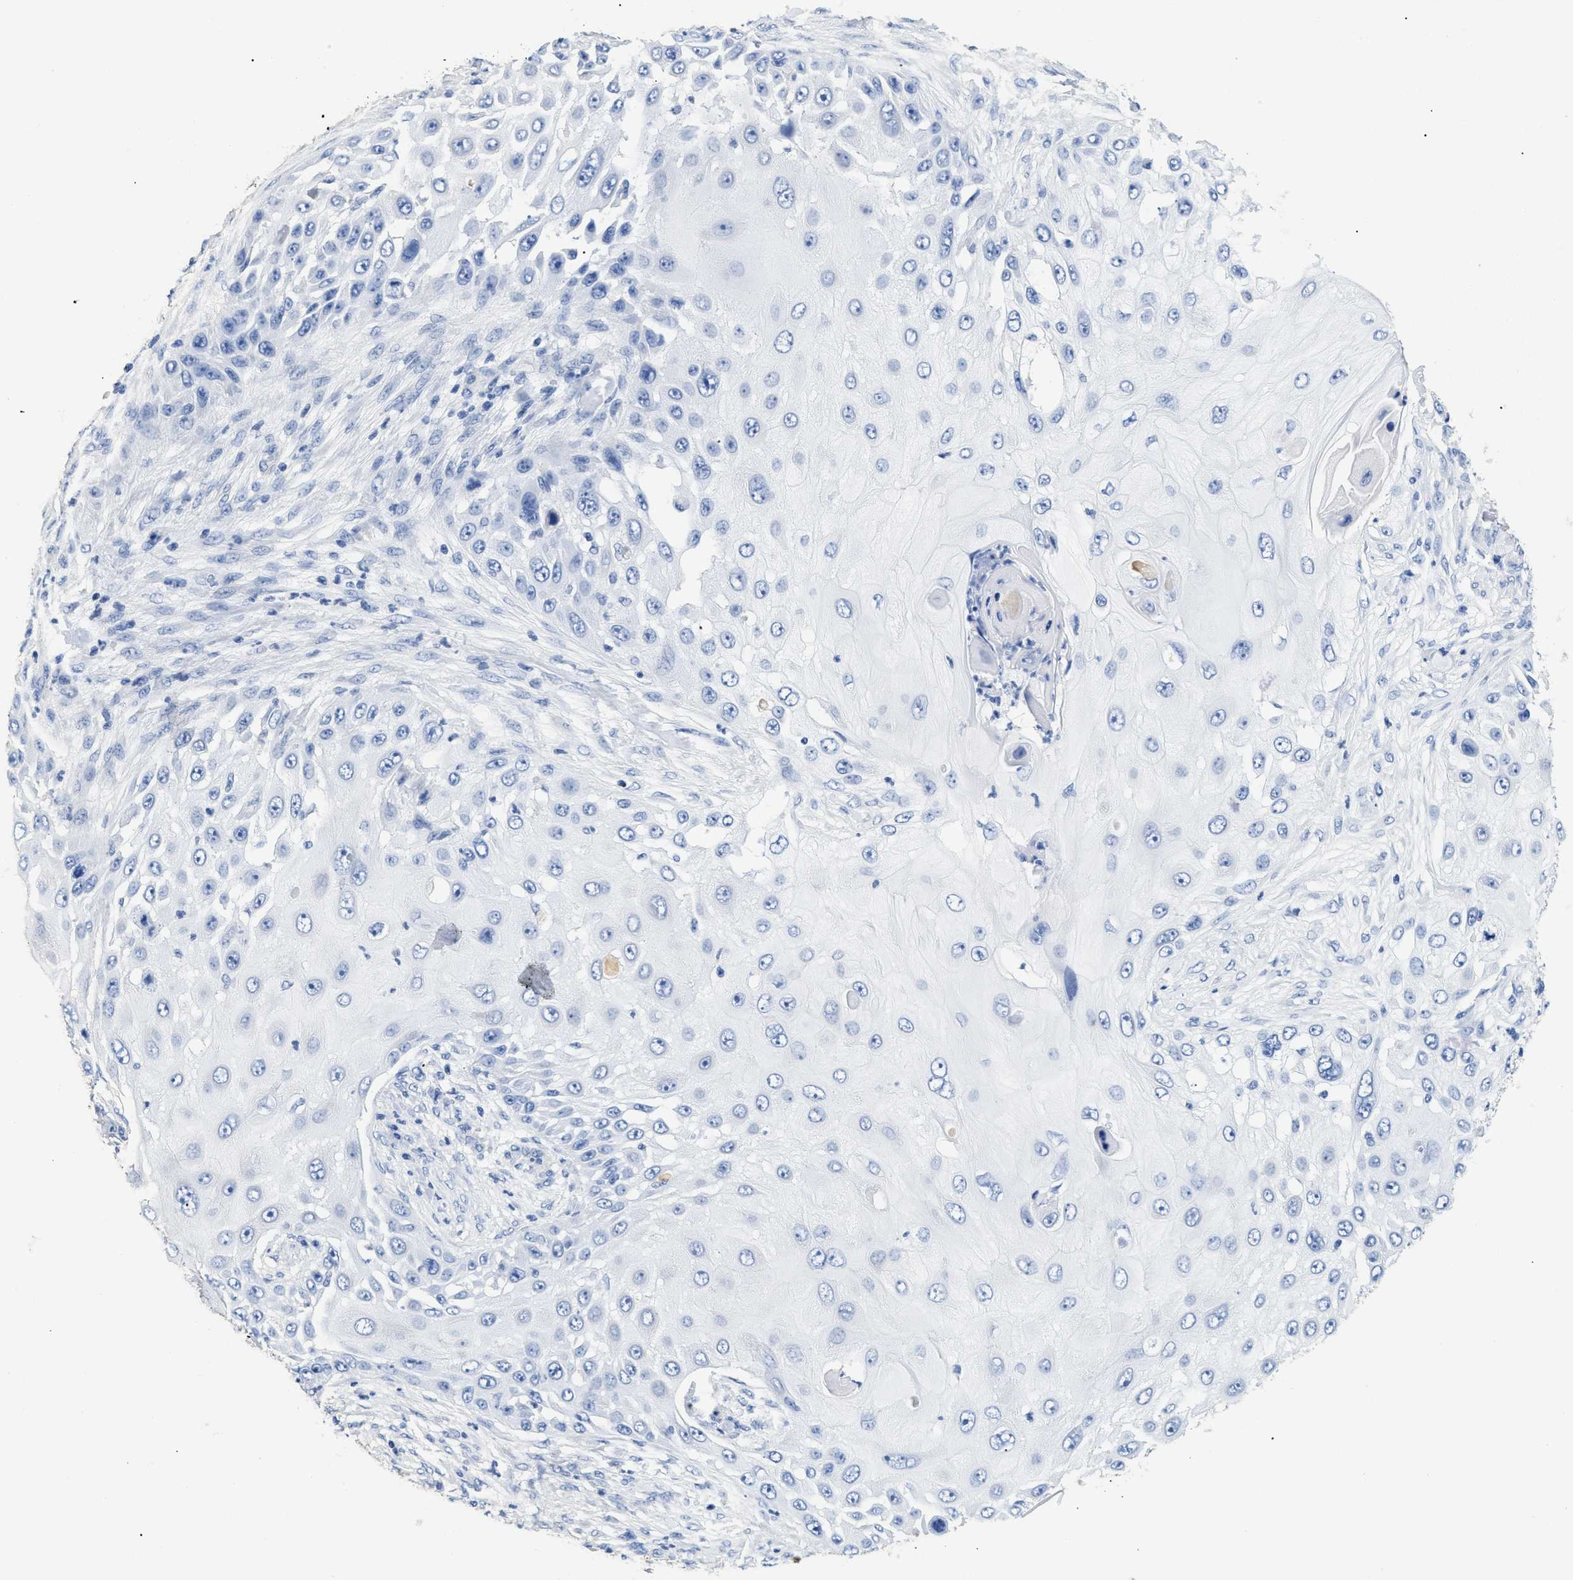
{"staining": {"intensity": "negative", "quantity": "none", "location": "none"}, "tissue": "skin cancer", "cell_type": "Tumor cells", "image_type": "cancer", "snomed": [{"axis": "morphology", "description": "Squamous cell carcinoma, NOS"}, {"axis": "topography", "description": "Skin"}], "caption": "Tumor cells show no significant protein expression in skin squamous cell carcinoma.", "gene": "DLC1", "patient": {"sex": "female", "age": 44}}